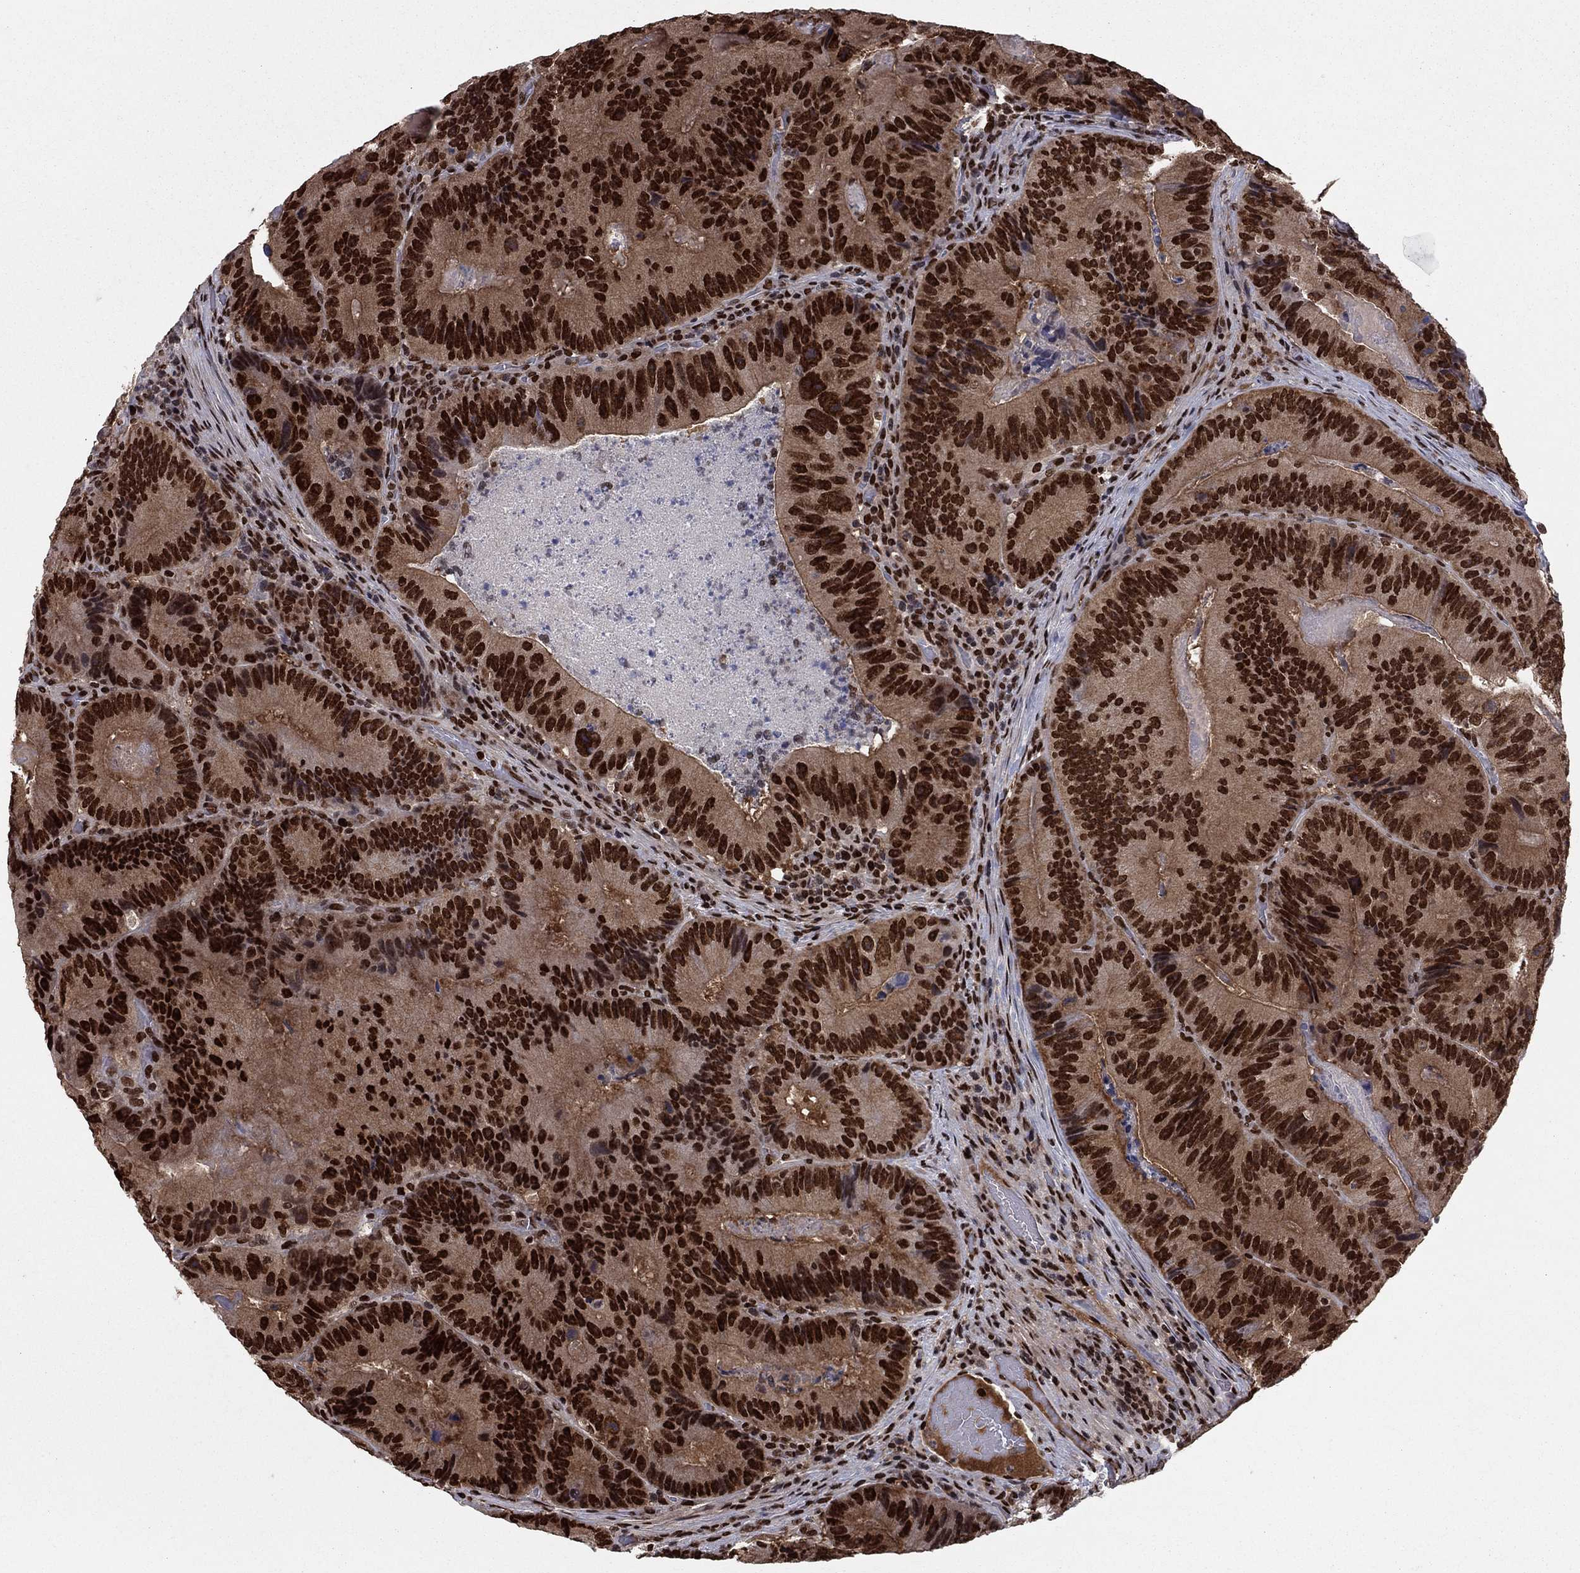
{"staining": {"intensity": "strong", "quantity": ">75%", "location": "nuclear"}, "tissue": "colorectal cancer", "cell_type": "Tumor cells", "image_type": "cancer", "snomed": [{"axis": "morphology", "description": "Adenocarcinoma, NOS"}, {"axis": "topography", "description": "Colon"}], "caption": "Colorectal cancer (adenocarcinoma) tissue displays strong nuclear staining in approximately >75% of tumor cells, visualized by immunohistochemistry. (DAB (3,3'-diaminobenzidine) = brown stain, brightfield microscopy at high magnification).", "gene": "USP54", "patient": {"sex": "female", "age": 86}}